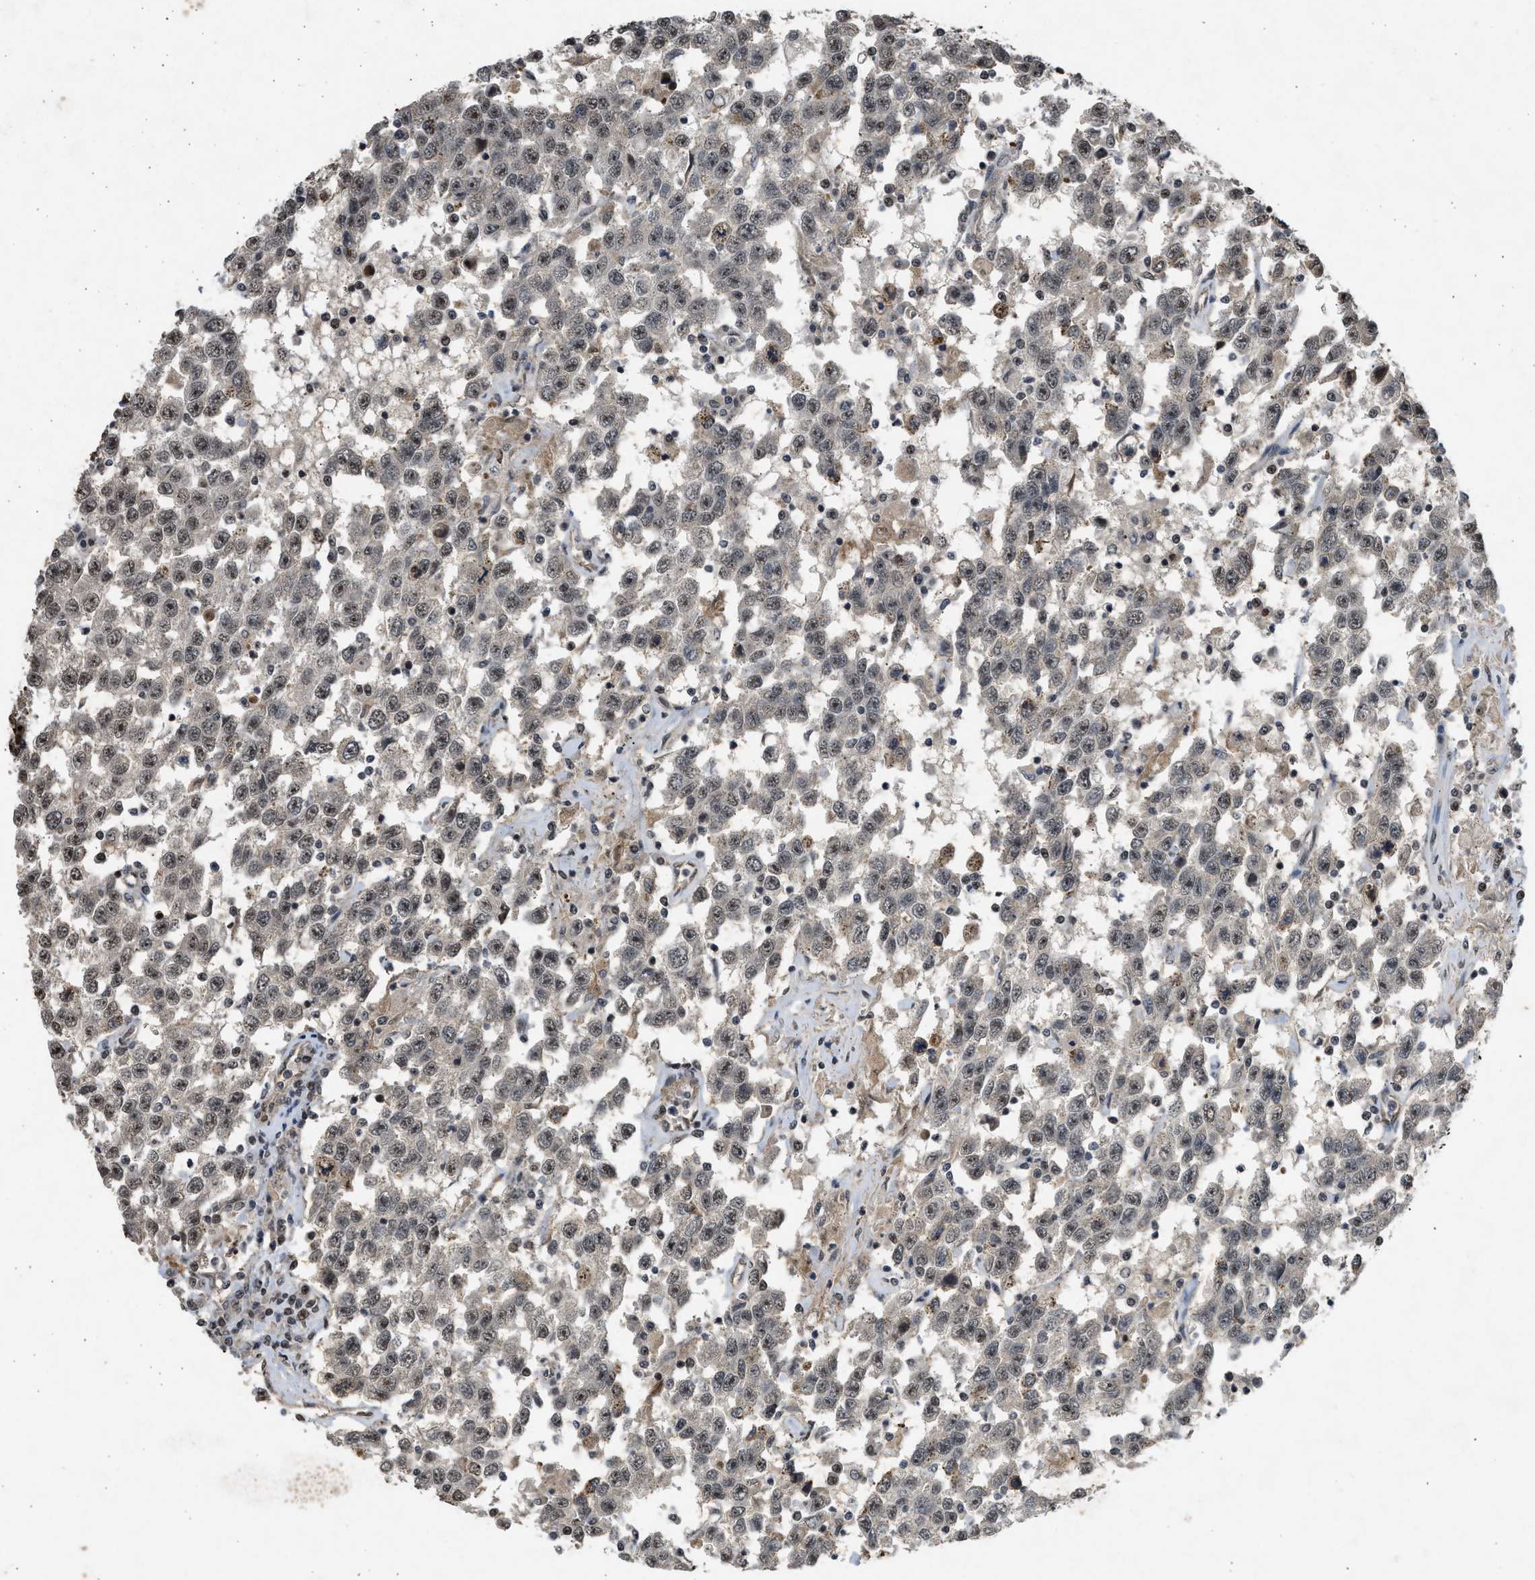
{"staining": {"intensity": "moderate", "quantity": ">75%", "location": "nuclear"}, "tissue": "testis cancer", "cell_type": "Tumor cells", "image_type": "cancer", "snomed": [{"axis": "morphology", "description": "Seminoma, NOS"}, {"axis": "topography", "description": "Testis"}], "caption": "The immunohistochemical stain highlights moderate nuclear positivity in tumor cells of testis seminoma tissue. The protein of interest is stained brown, and the nuclei are stained in blue (DAB IHC with brightfield microscopy, high magnification).", "gene": "TFDP2", "patient": {"sex": "male", "age": 41}}